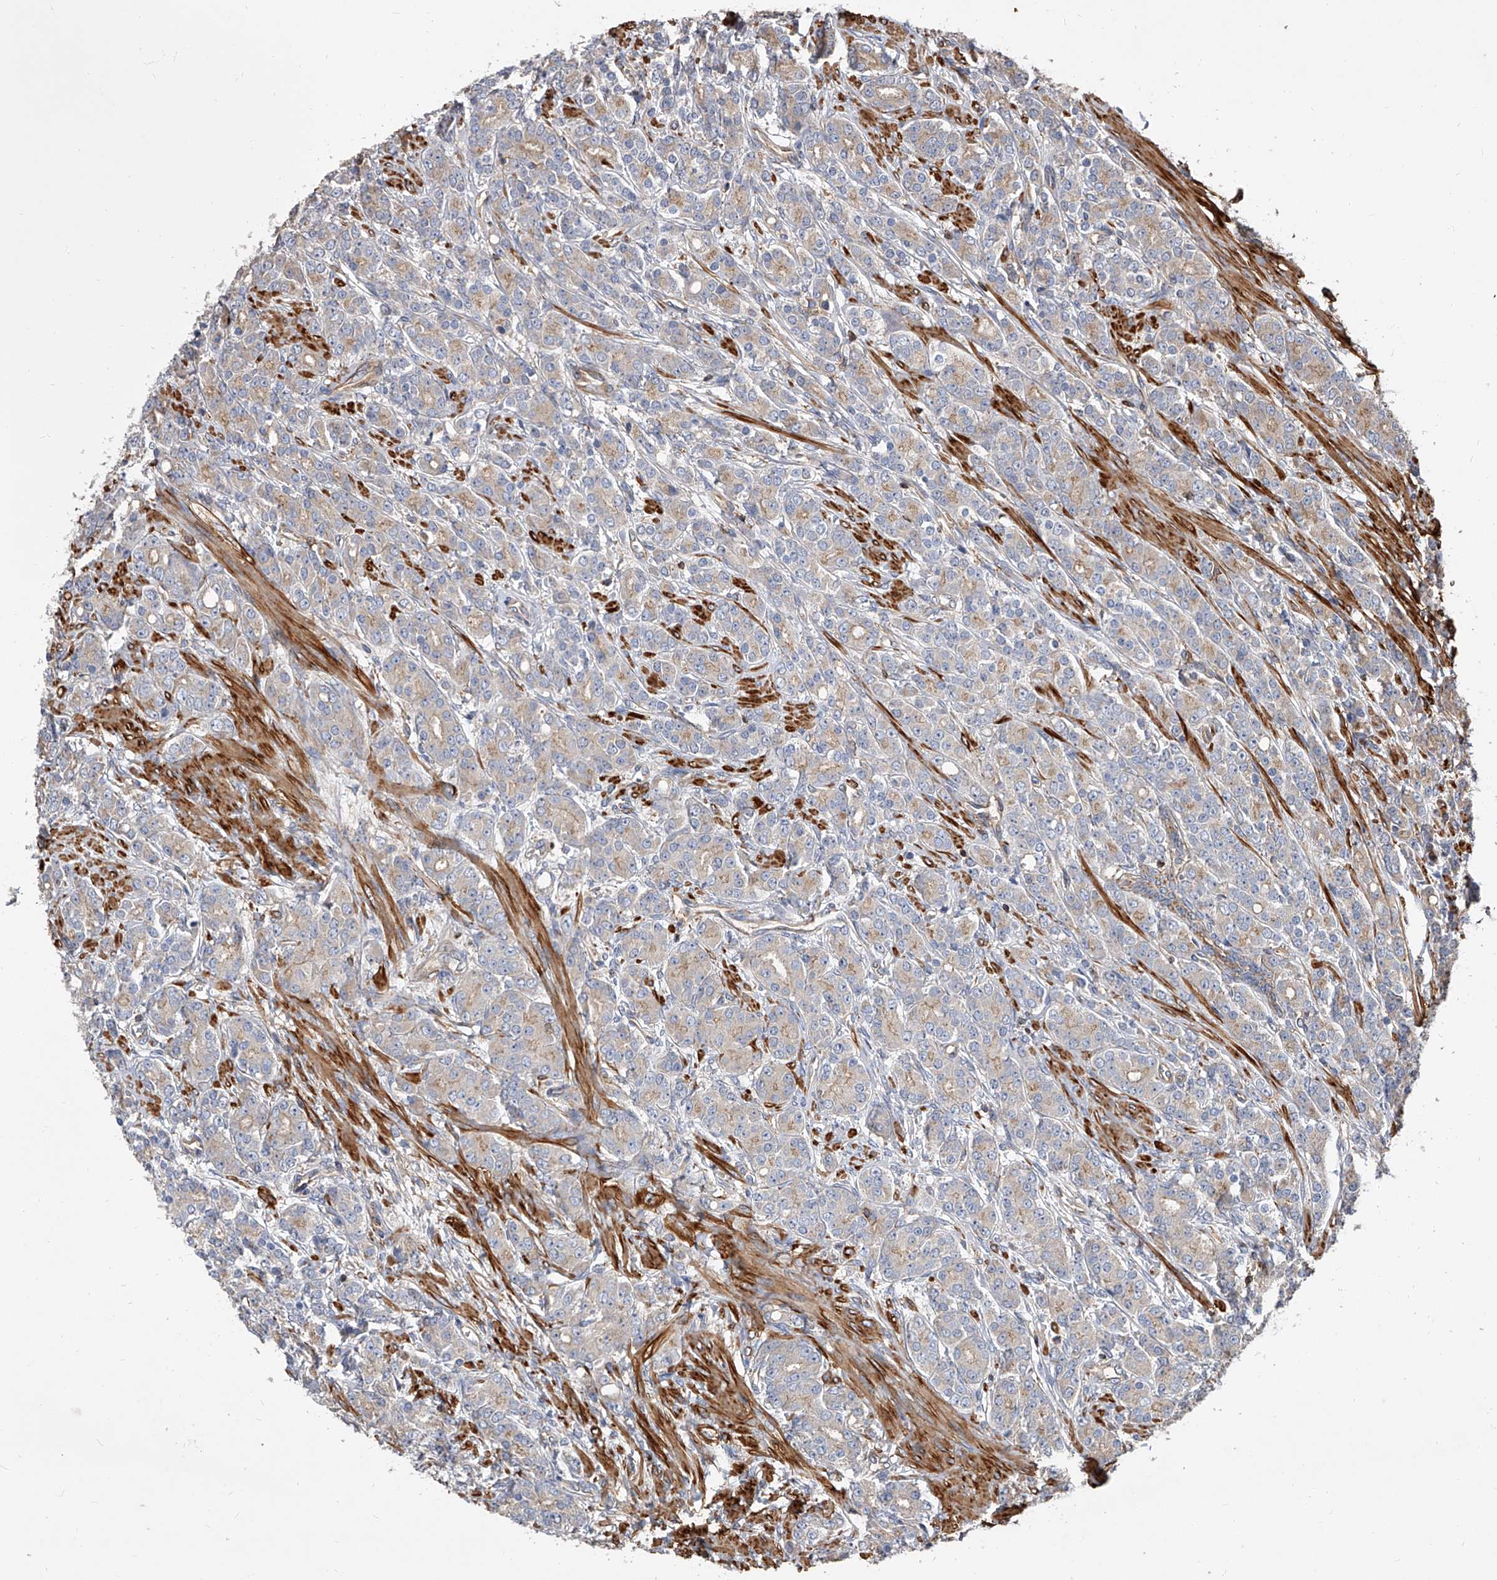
{"staining": {"intensity": "negative", "quantity": "none", "location": "none"}, "tissue": "prostate cancer", "cell_type": "Tumor cells", "image_type": "cancer", "snomed": [{"axis": "morphology", "description": "Adenocarcinoma, High grade"}, {"axis": "topography", "description": "Prostate"}], "caption": "Immunohistochemical staining of adenocarcinoma (high-grade) (prostate) exhibits no significant positivity in tumor cells.", "gene": "PISD", "patient": {"sex": "male", "age": 62}}